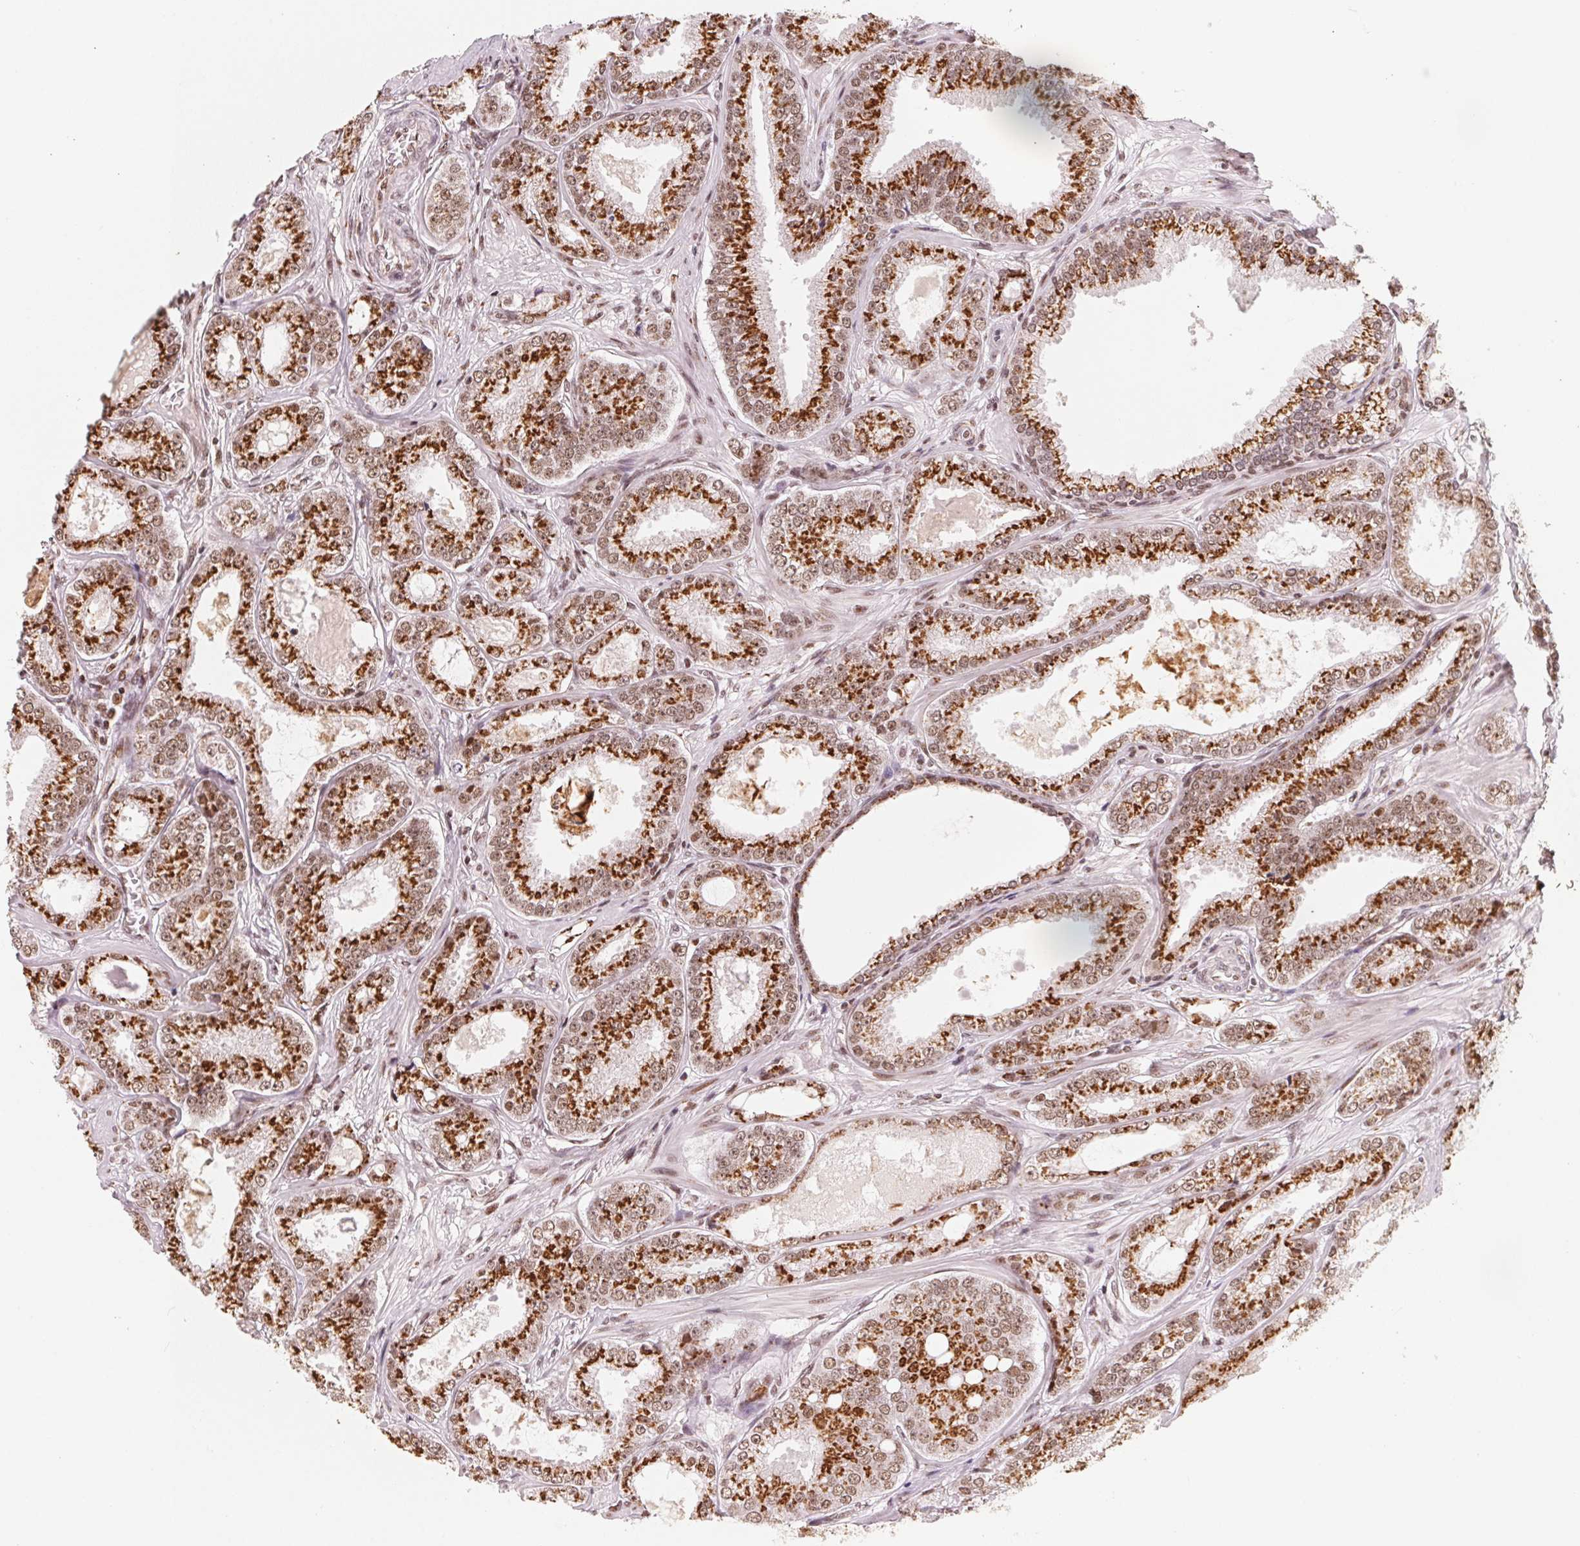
{"staining": {"intensity": "strong", "quantity": ">75%", "location": "cytoplasmic/membranous,nuclear"}, "tissue": "prostate cancer", "cell_type": "Tumor cells", "image_type": "cancer", "snomed": [{"axis": "morphology", "description": "Adenocarcinoma, NOS"}, {"axis": "topography", "description": "Prostate"}], "caption": "DAB (3,3'-diaminobenzidine) immunohistochemical staining of human prostate adenocarcinoma demonstrates strong cytoplasmic/membranous and nuclear protein expression in about >75% of tumor cells.", "gene": "TOPORS", "patient": {"sex": "male", "age": 64}}